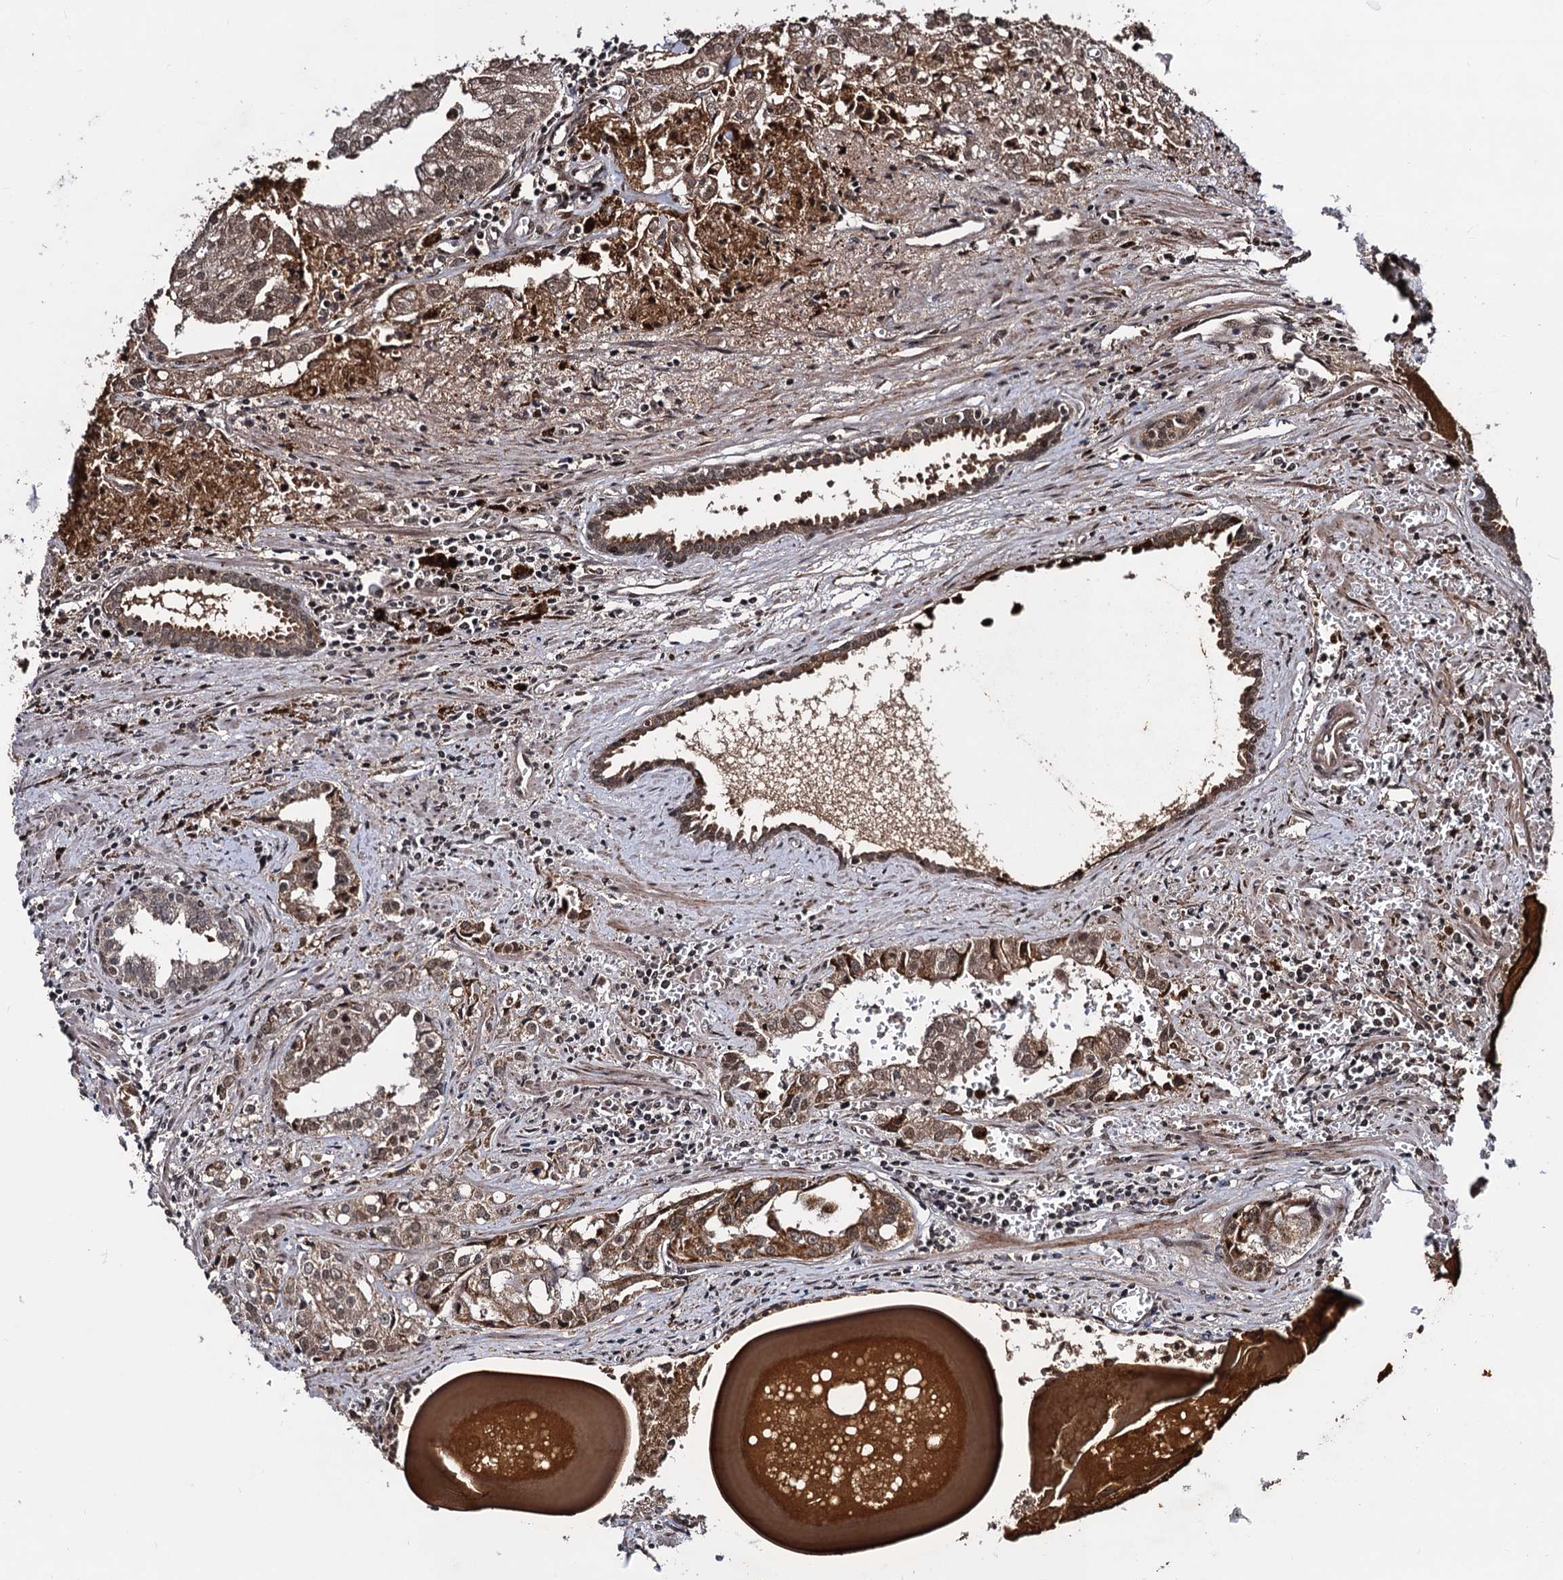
{"staining": {"intensity": "moderate", "quantity": ">75%", "location": "cytoplasmic/membranous,nuclear"}, "tissue": "prostate cancer", "cell_type": "Tumor cells", "image_type": "cancer", "snomed": [{"axis": "morphology", "description": "Adenocarcinoma, High grade"}, {"axis": "topography", "description": "Prostate"}], "caption": "Brown immunohistochemical staining in prostate adenocarcinoma (high-grade) reveals moderate cytoplasmic/membranous and nuclear staining in about >75% of tumor cells. Using DAB (brown) and hematoxylin (blue) stains, captured at high magnification using brightfield microscopy.", "gene": "SFSWAP", "patient": {"sex": "male", "age": 68}}